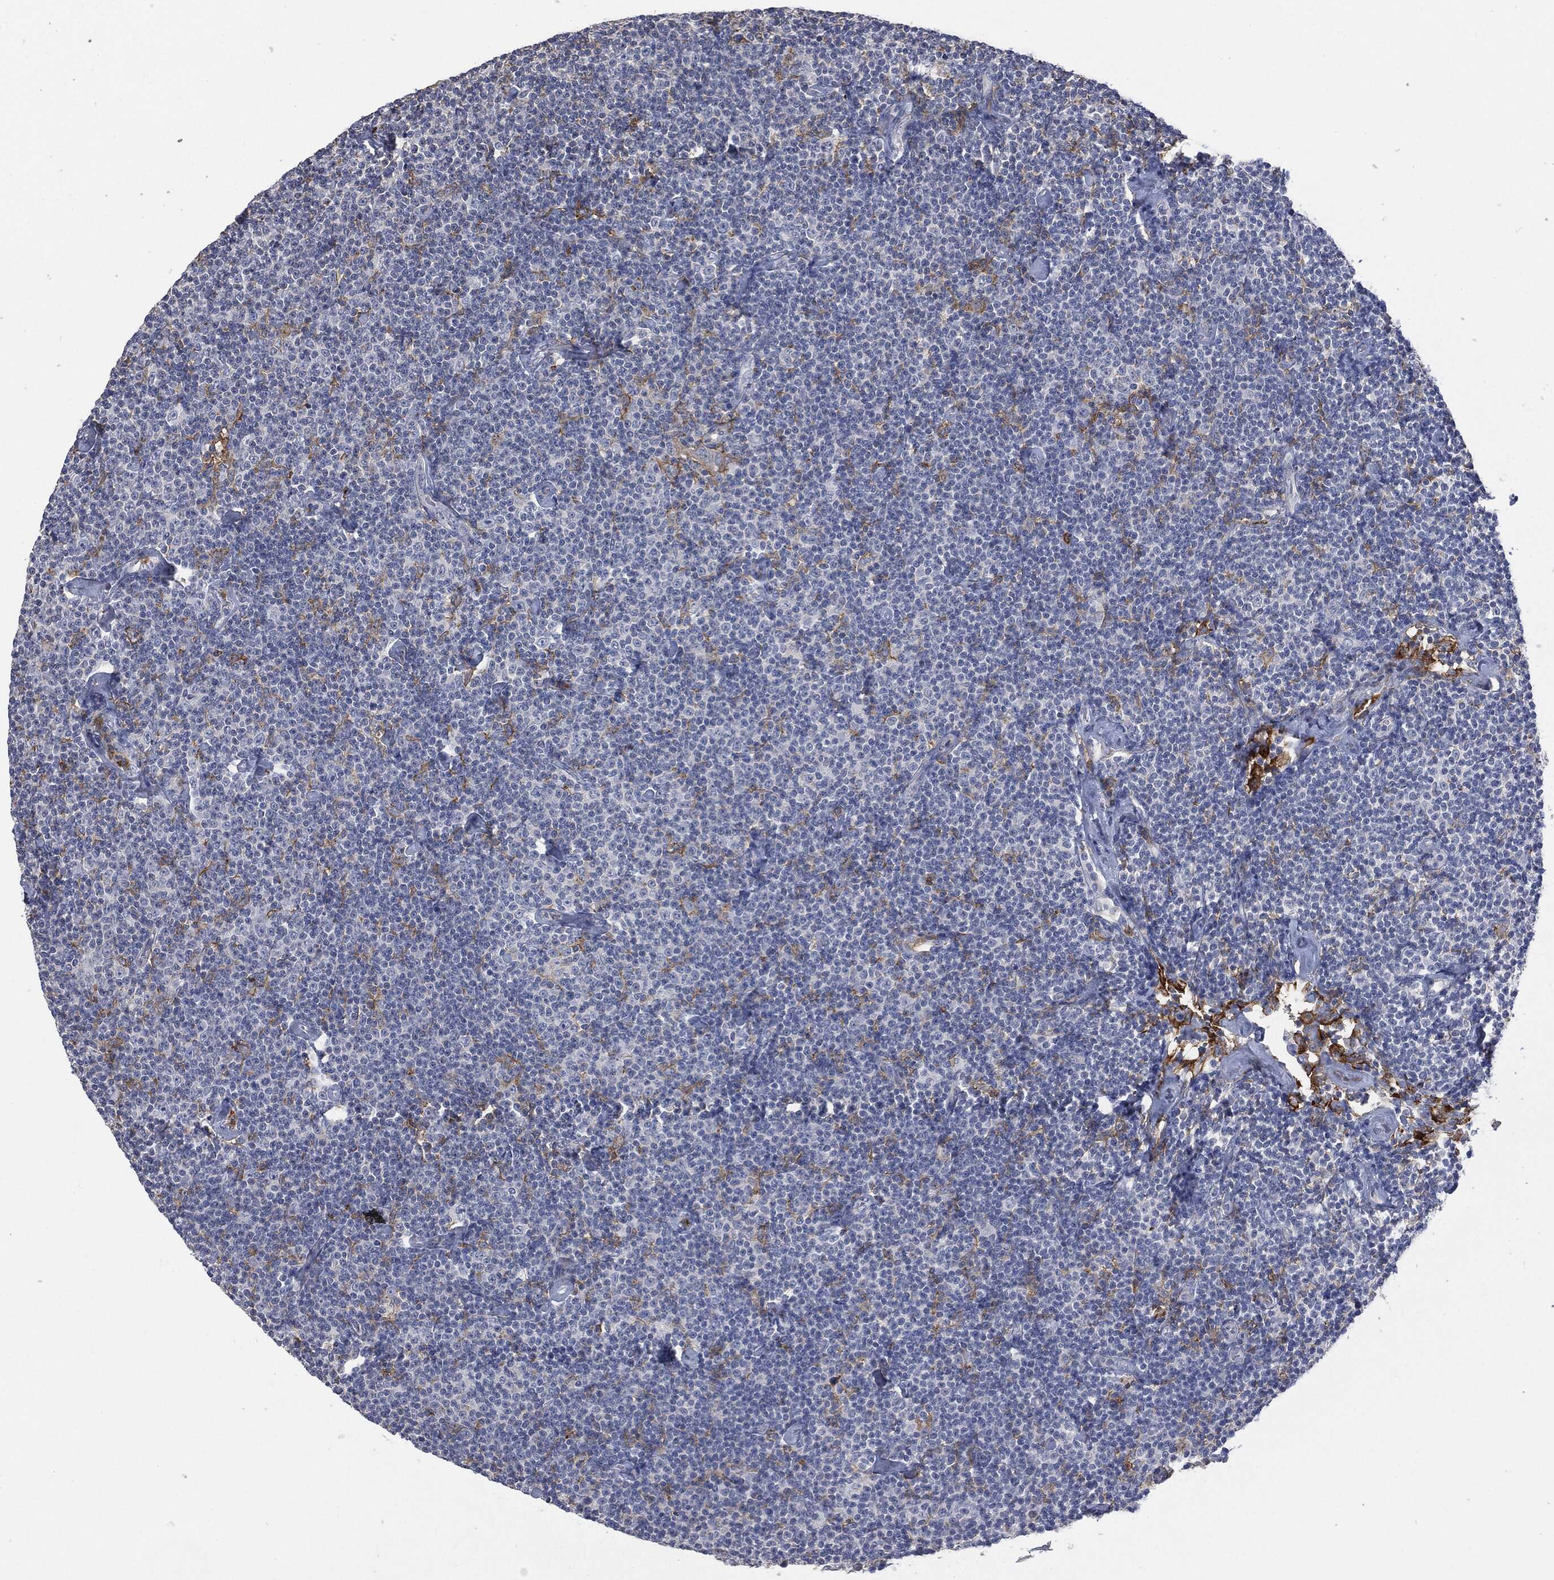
{"staining": {"intensity": "weak", "quantity": "<25%", "location": "cytoplasmic/membranous"}, "tissue": "lymphoma", "cell_type": "Tumor cells", "image_type": "cancer", "snomed": [{"axis": "morphology", "description": "Malignant lymphoma, non-Hodgkin's type, Low grade"}, {"axis": "topography", "description": "Lymph node"}], "caption": "The IHC image has no significant positivity in tumor cells of malignant lymphoma, non-Hodgkin's type (low-grade) tissue.", "gene": "CD33", "patient": {"sex": "male", "age": 81}}